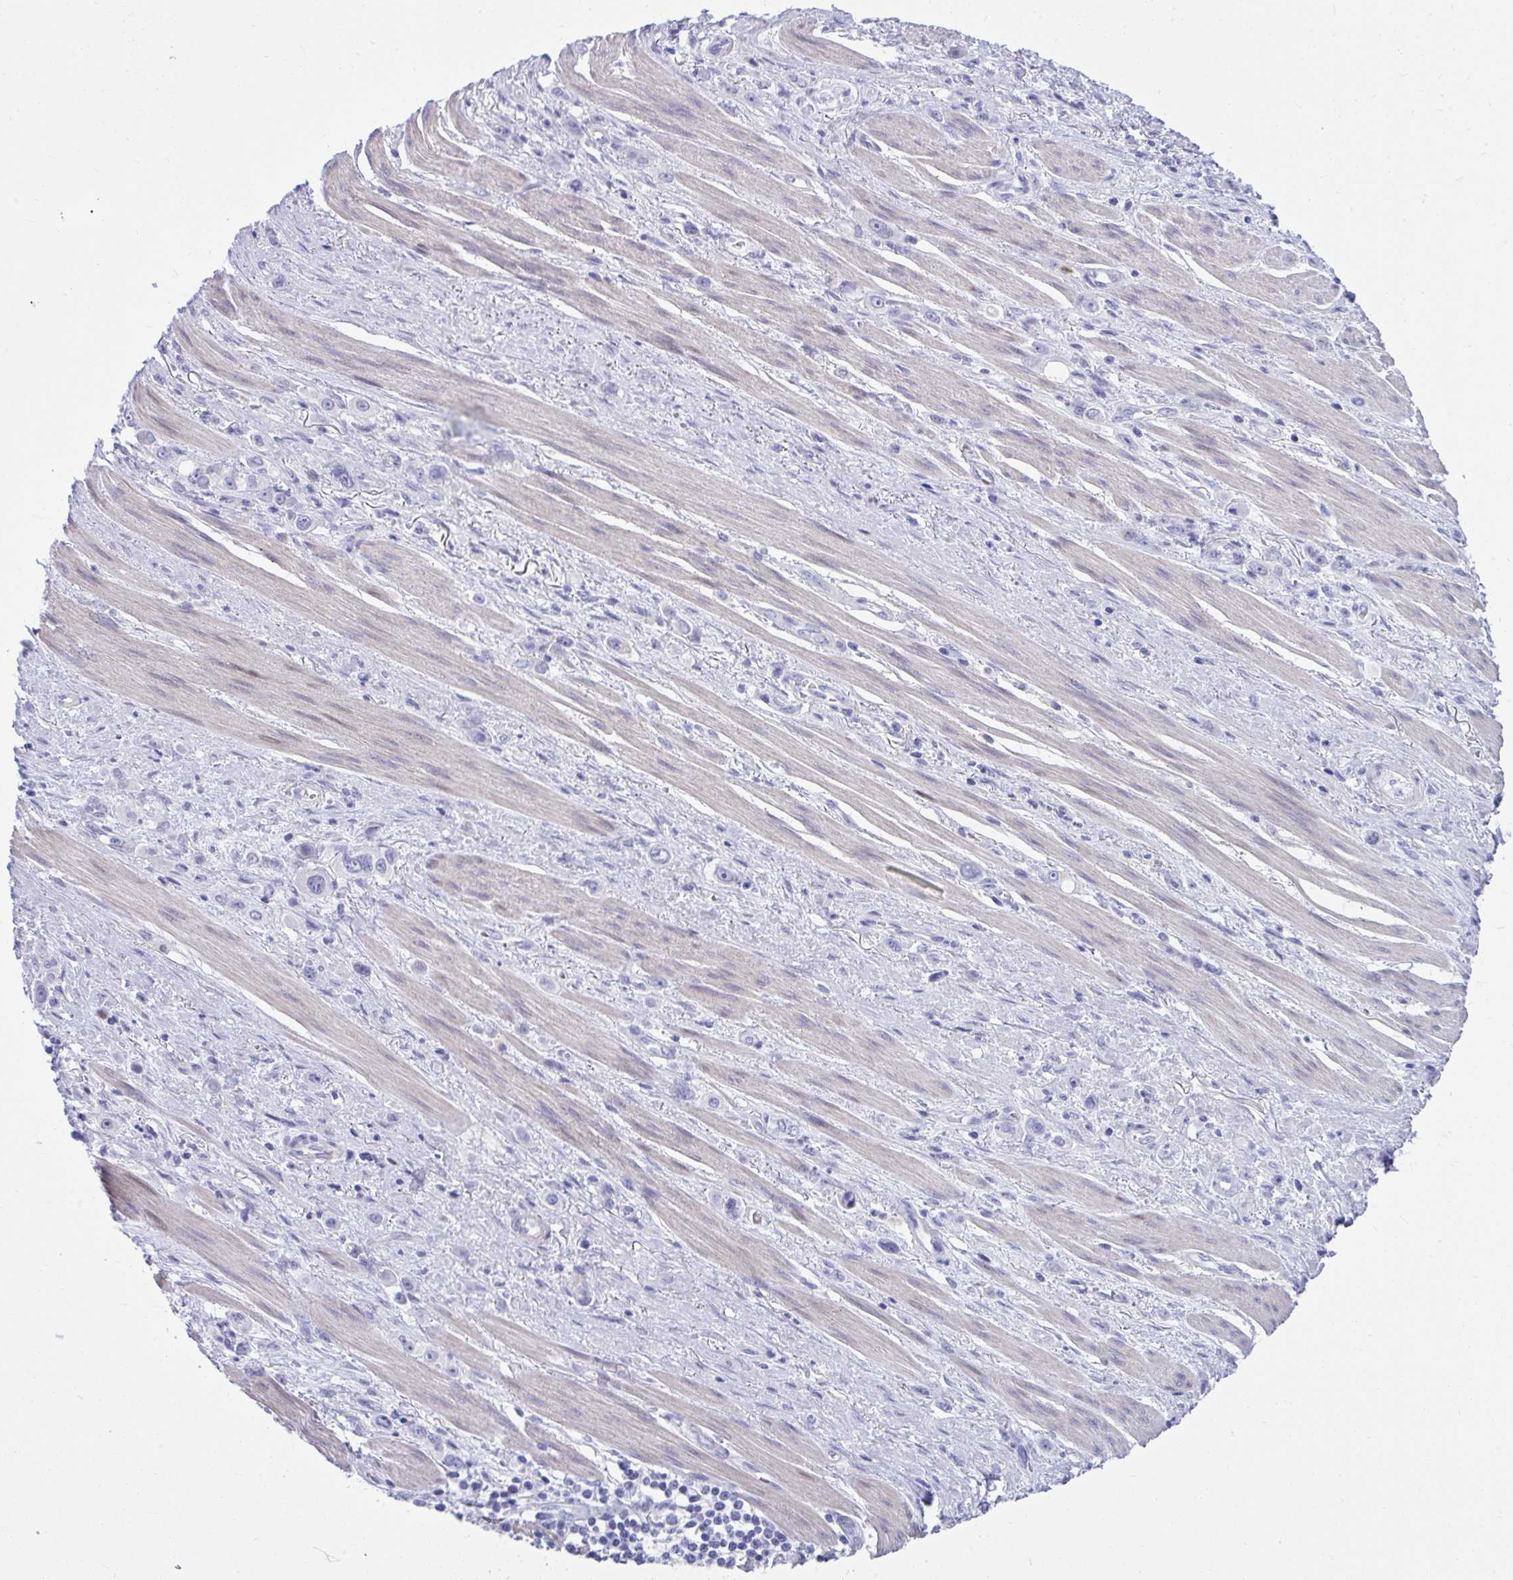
{"staining": {"intensity": "negative", "quantity": "none", "location": "none"}, "tissue": "stomach cancer", "cell_type": "Tumor cells", "image_type": "cancer", "snomed": [{"axis": "morphology", "description": "Adenocarcinoma, NOS"}, {"axis": "topography", "description": "Stomach, upper"}], "caption": "There is no significant expression in tumor cells of stomach adenocarcinoma.", "gene": "ISL1", "patient": {"sex": "male", "age": 75}}